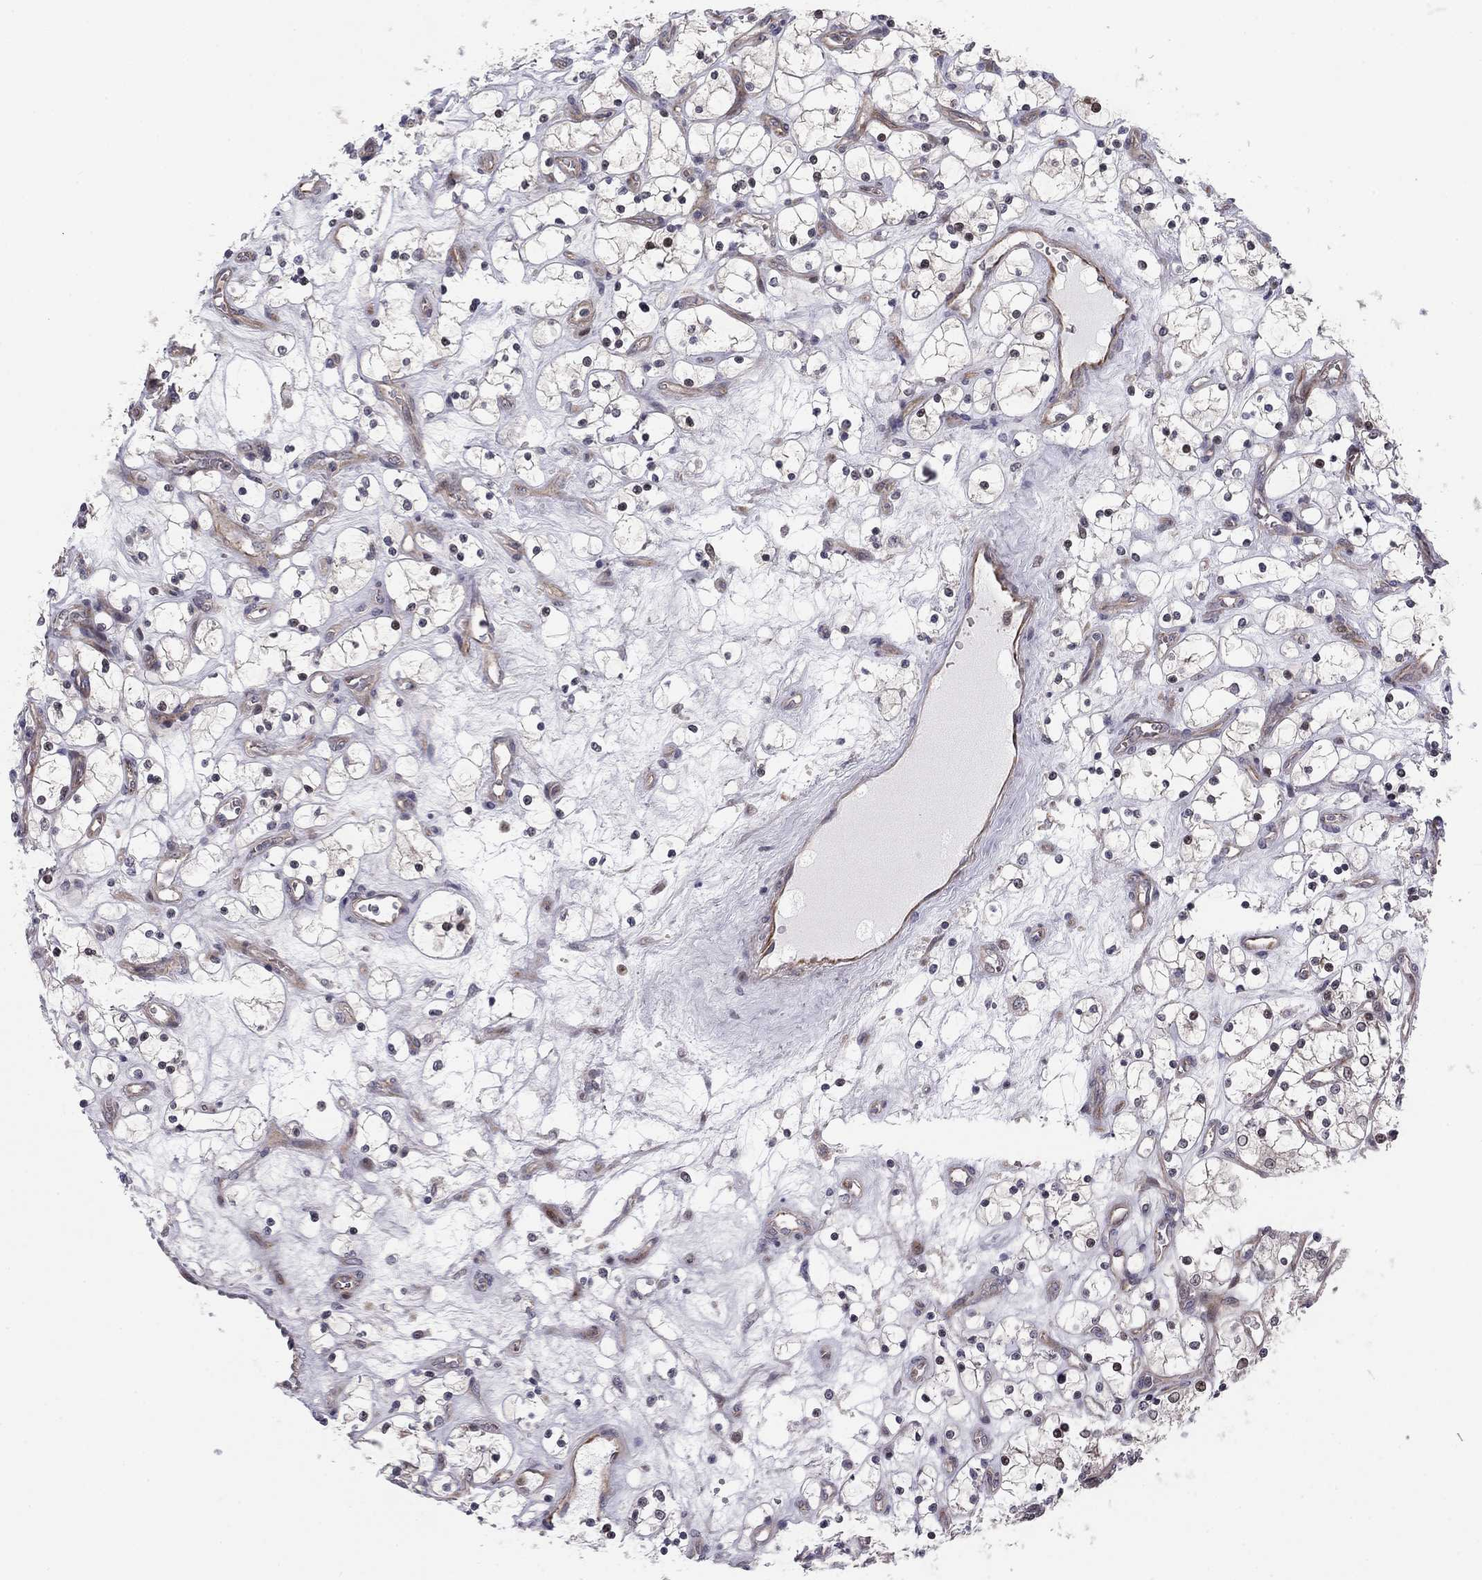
{"staining": {"intensity": "moderate", "quantity": "<25%", "location": "nuclear"}, "tissue": "renal cancer", "cell_type": "Tumor cells", "image_type": "cancer", "snomed": [{"axis": "morphology", "description": "Adenocarcinoma, NOS"}, {"axis": "topography", "description": "Kidney"}], "caption": "Moderate nuclear protein staining is appreciated in approximately <25% of tumor cells in renal adenocarcinoma.", "gene": "BCL11A", "patient": {"sex": "female", "age": 69}}